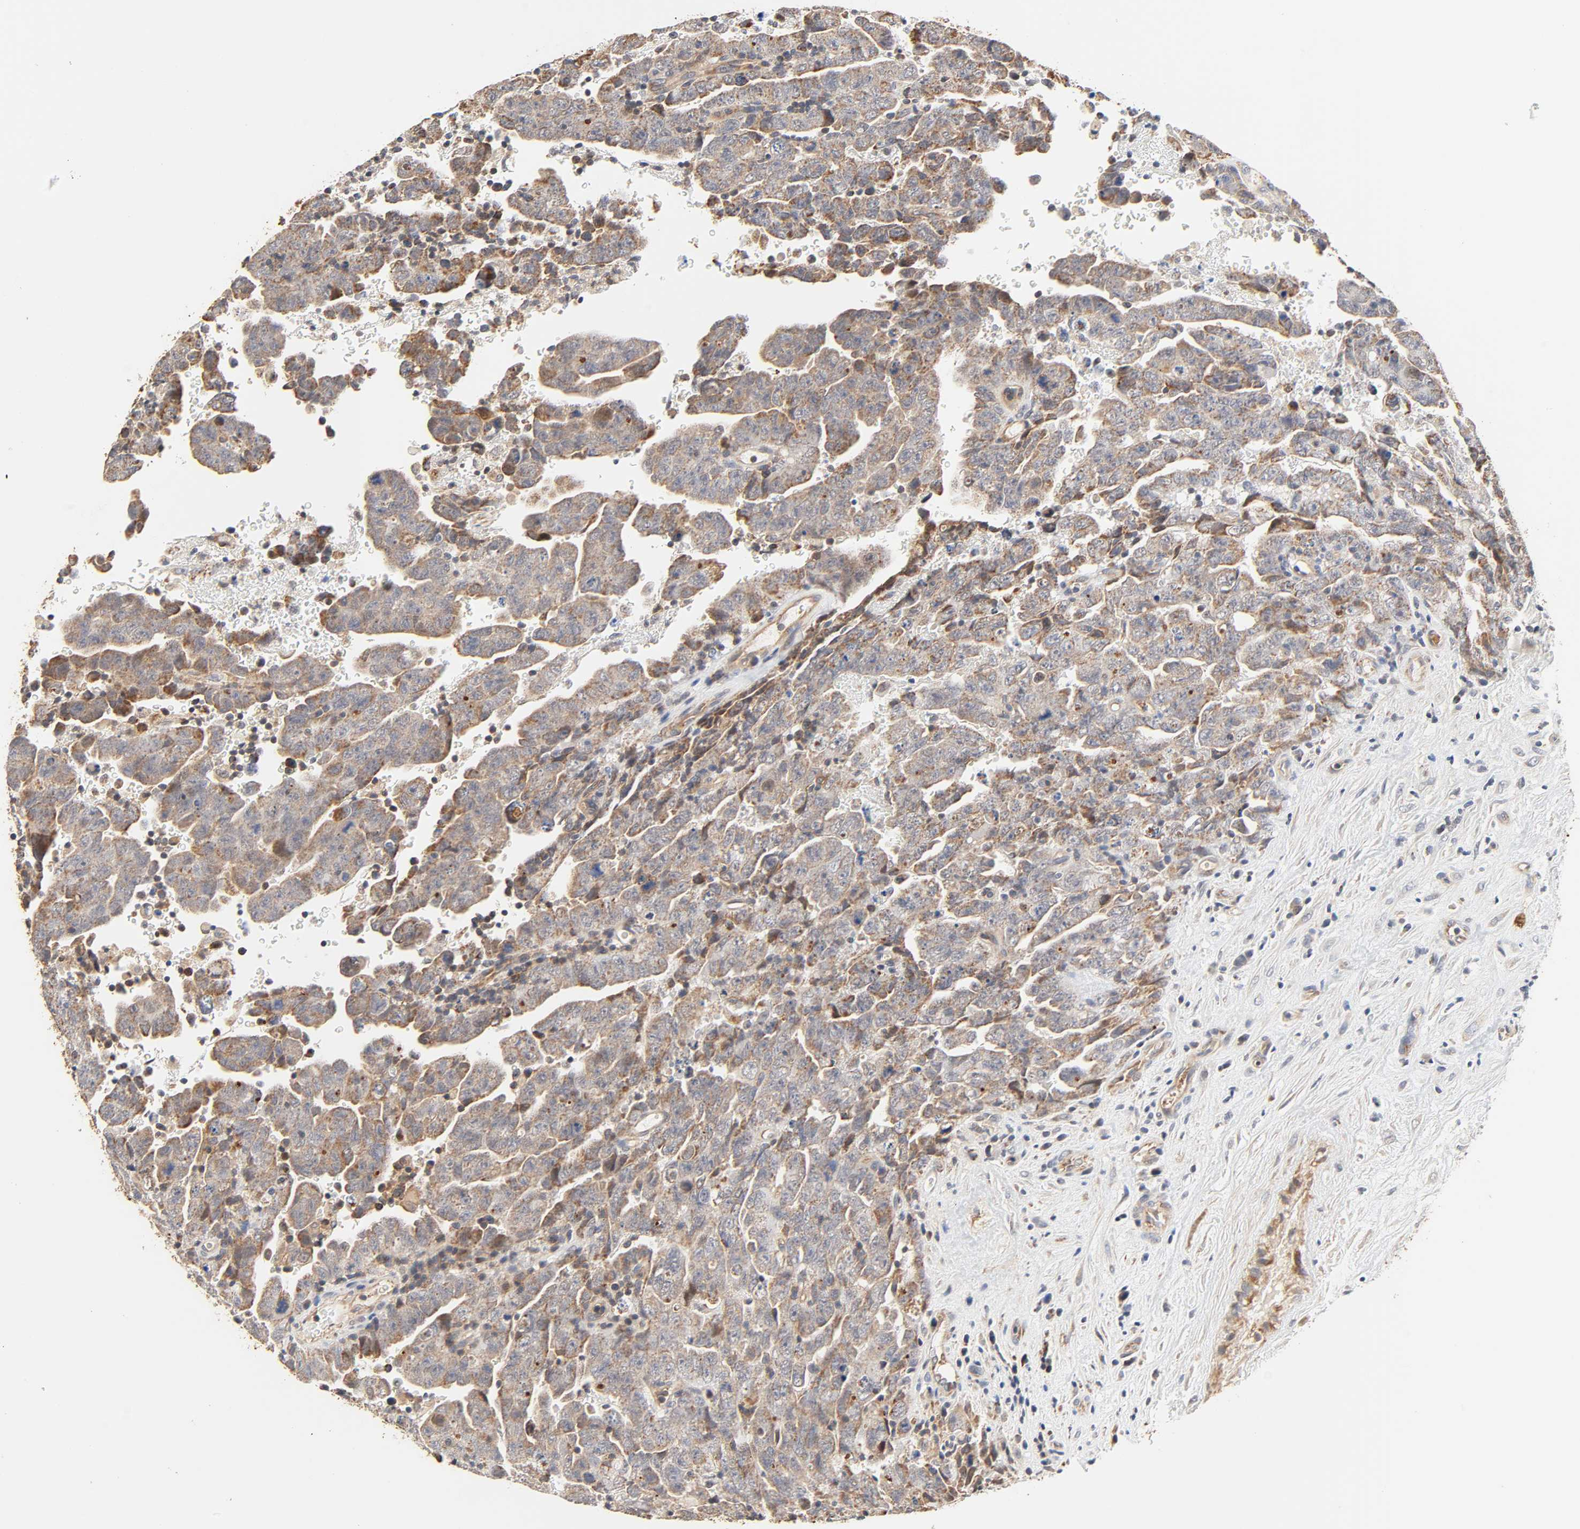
{"staining": {"intensity": "moderate", "quantity": ">75%", "location": "cytoplasmic/membranous"}, "tissue": "testis cancer", "cell_type": "Tumor cells", "image_type": "cancer", "snomed": [{"axis": "morphology", "description": "Carcinoma, Embryonal, NOS"}, {"axis": "topography", "description": "Testis"}], "caption": "Moderate cytoplasmic/membranous expression for a protein is identified in about >75% of tumor cells of testis embryonal carcinoma using IHC.", "gene": "ZMAT5", "patient": {"sex": "male", "age": 28}}